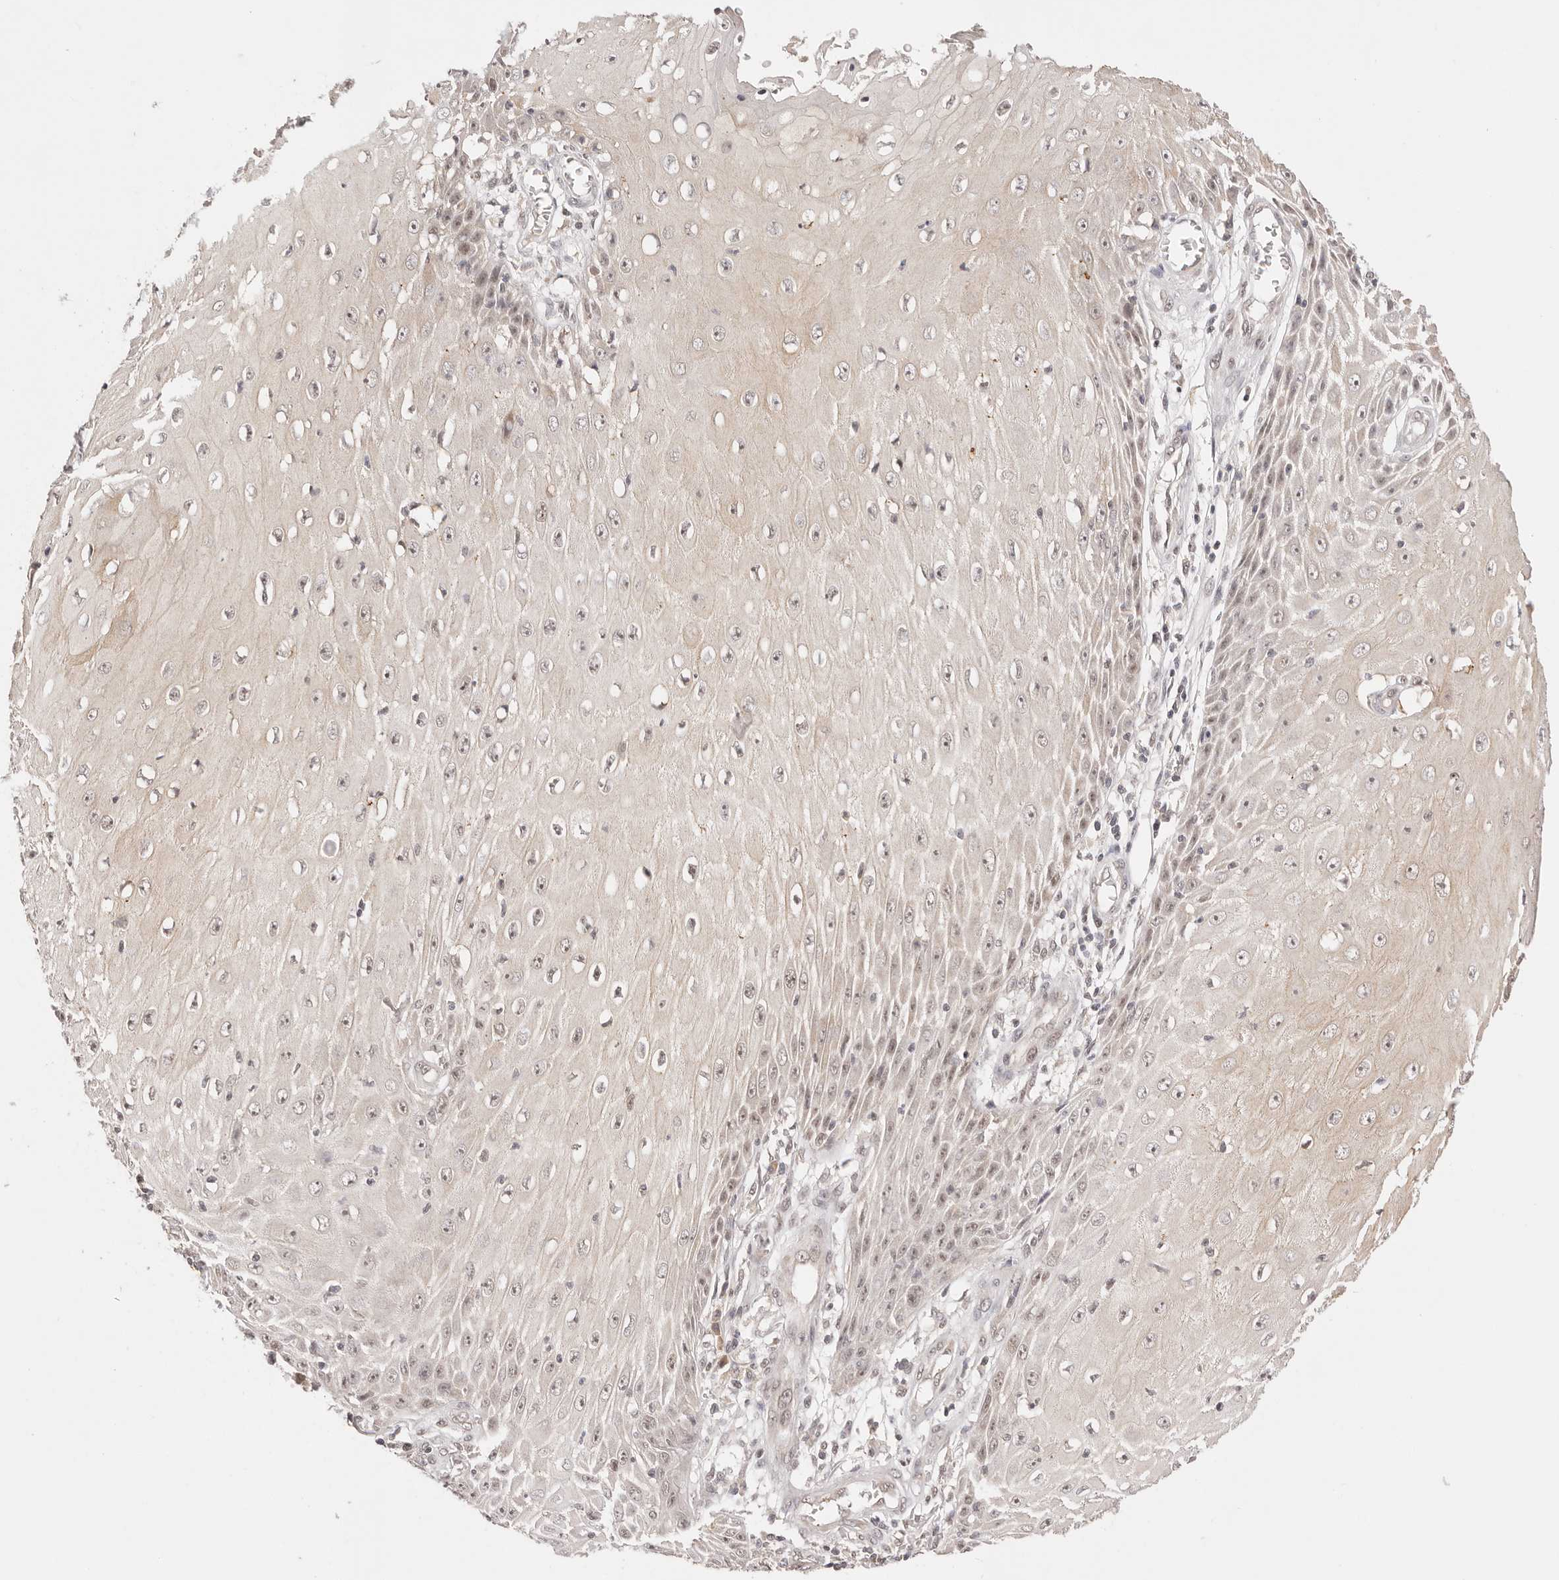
{"staining": {"intensity": "weak", "quantity": "25%-75%", "location": "nuclear"}, "tissue": "skin cancer", "cell_type": "Tumor cells", "image_type": "cancer", "snomed": [{"axis": "morphology", "description": "Squamous cell carcinoma, NOS"}, {"axis": "topography", "description": "Skin"}], "caption": "Immunohistochemistry (IHC) (DAB) staining of human skin cancer demonstrates weak nuclear protein expression in approximately 25%-75% of tumor cells.", "gene": "RFC3", "patient": {"sex": "female", "age": 73}}